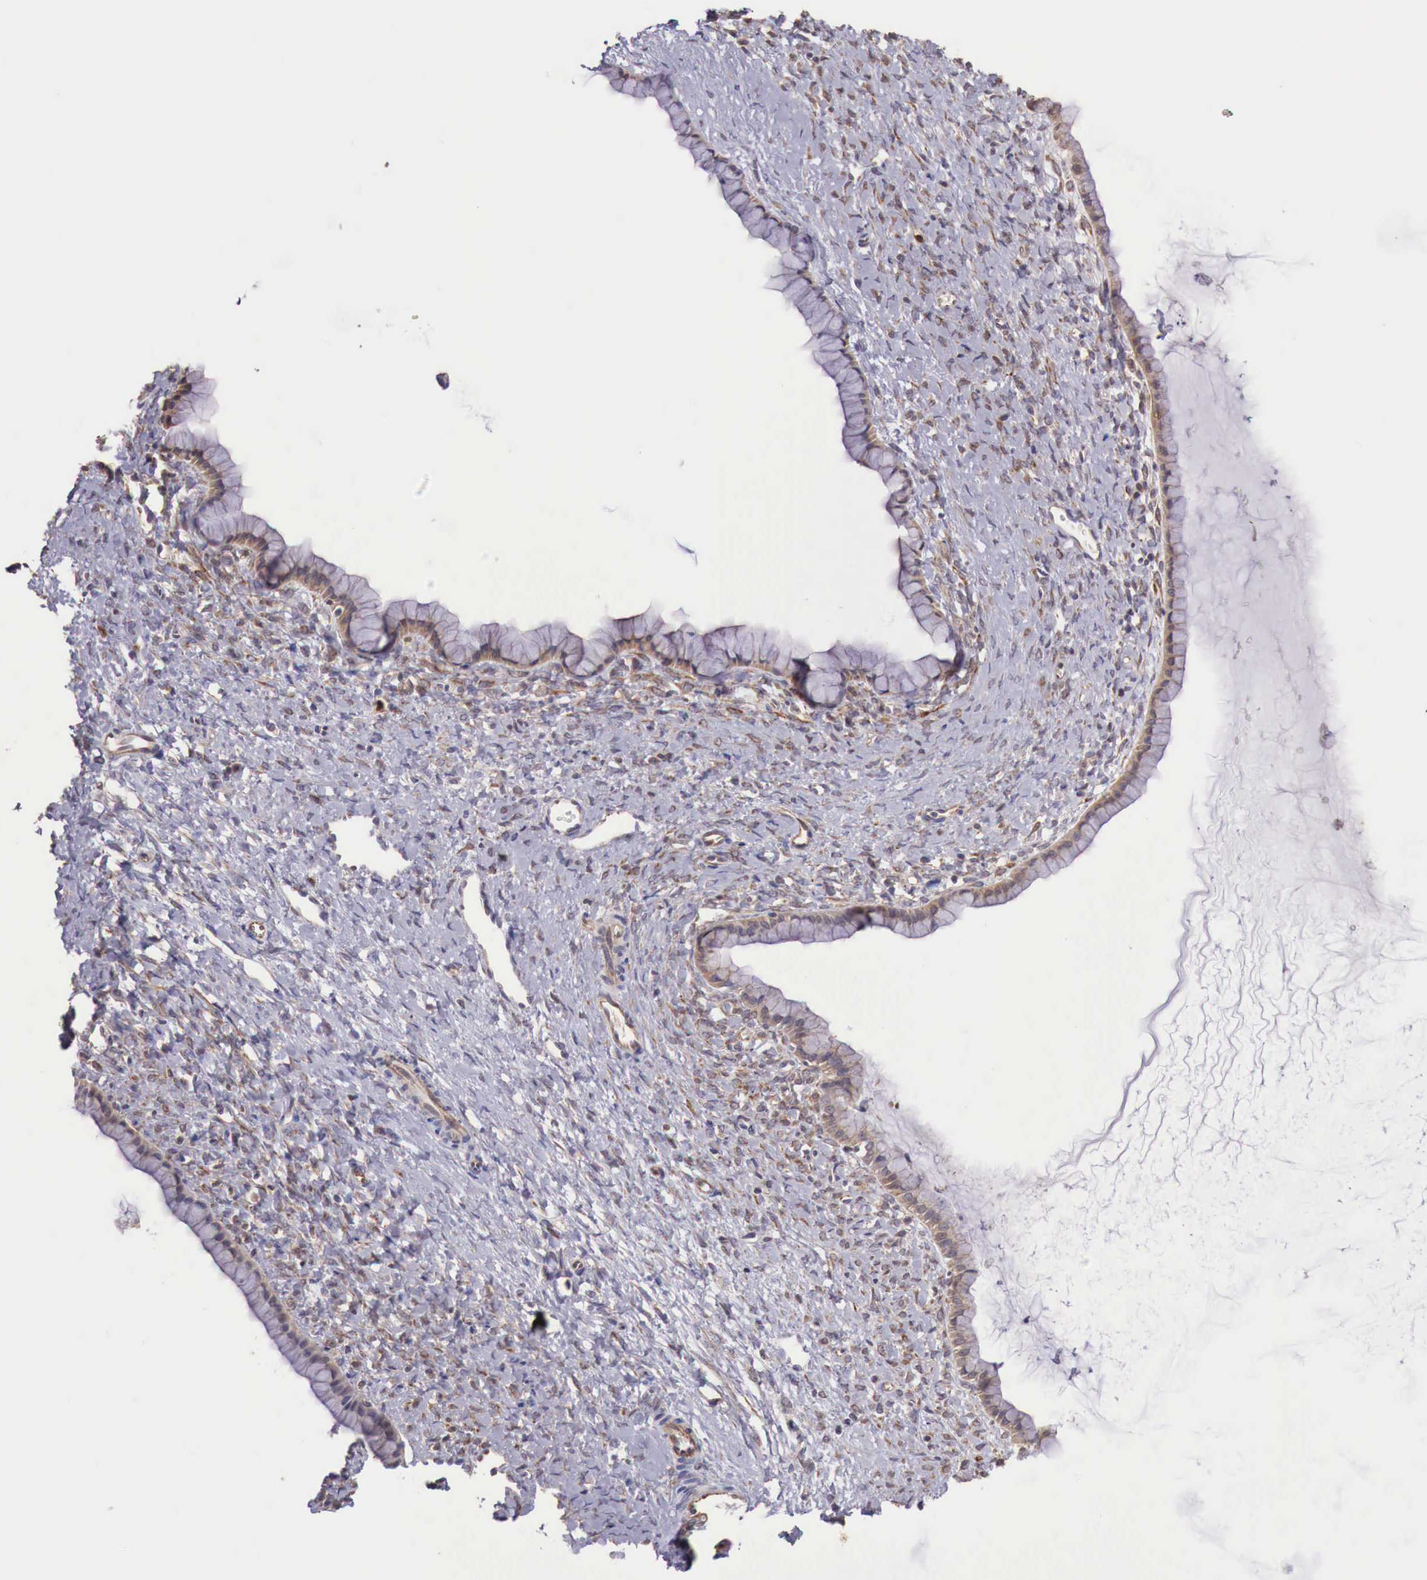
{"staining": {"intensity": "weak", "quantity": ">75%", "location": "cytoplasmic/membranous"}, "tissue": "ovarian cancer", "cell_type": "Tumor cells", "image_type": "cancer", "snomed": [{"axis": "morphology", "description": "Cystadenocarcinoma, mucinous, NOS"}, {"axis": "topography", "description": "Ovary"}], "caption": "Immunohistochemistry image of ovarian mucinous cystadenocarcinoma stained for a protein (brown), which shows low levels of weak cytoplasmic/membranous staining in about >75% of tumor cells.", "gene": "GAB2", "patient": {"sex": "female", "age": 25}}